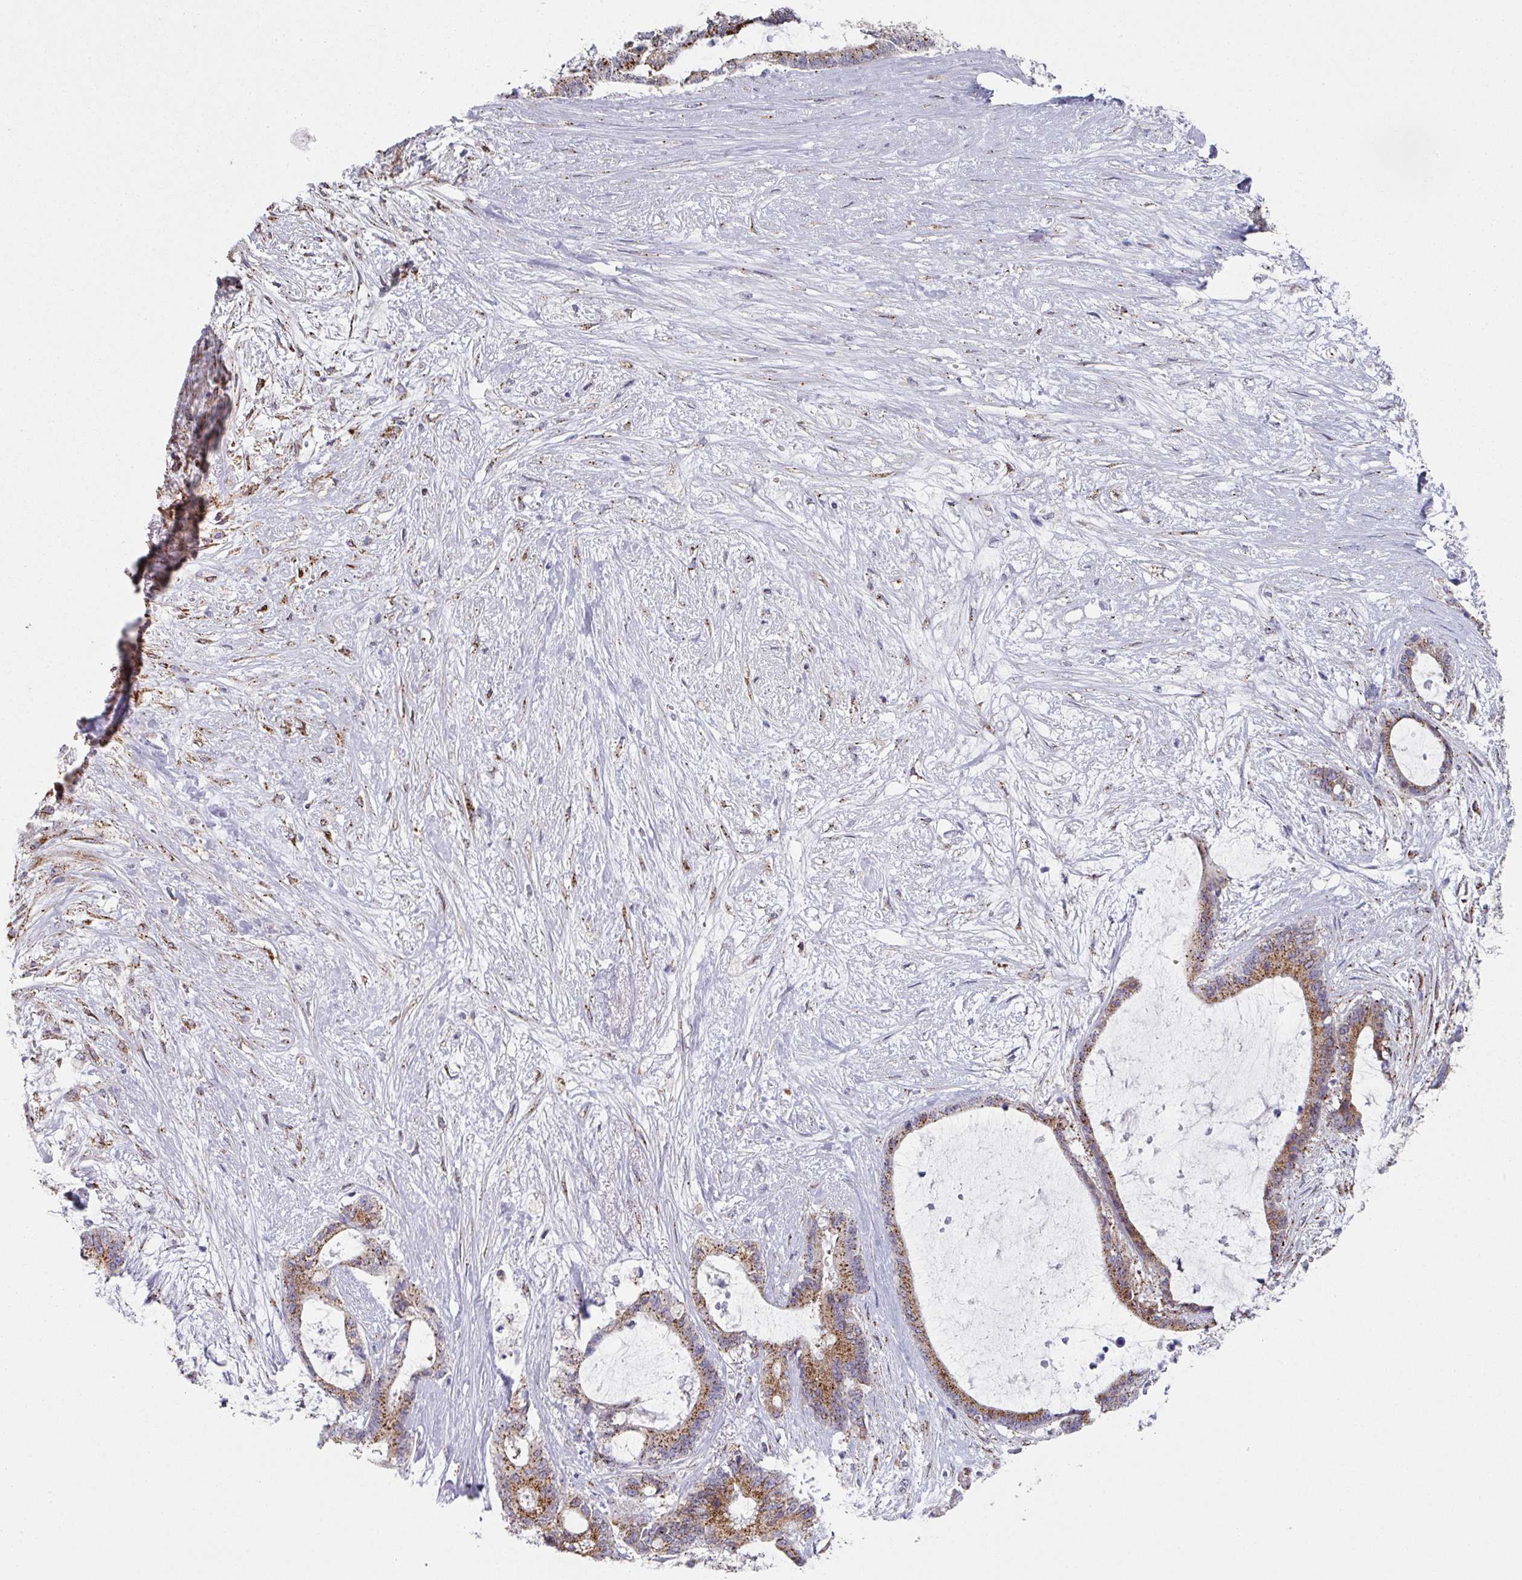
{"staining": {"intensity": "strong", "quantity": ">75%", "location": "cytoplasmic/membranous"}, "tissue": "liver cancer", "cell_type": "Tumor cells", "image_type": "cancer", "snomed": [{"axis": "morphology", "description": "Normal tissue, NOS"}, {"axis": "morphology", "description": "Cholangiocarcinoma"}, {"axis": "topography", "description": "Liver"}, {"axis": "topography", "description": "Peripheral nerve tissue"}], "caption": "Approximately >75% of tumor cells in human liver cholangiocarcinoma show strong cytoplasmic/membranous protein expression as visualized by brown immunohistochemical staining.", "gene": "CCDC85B", "patient": {"sex": "female", "age": 73}}